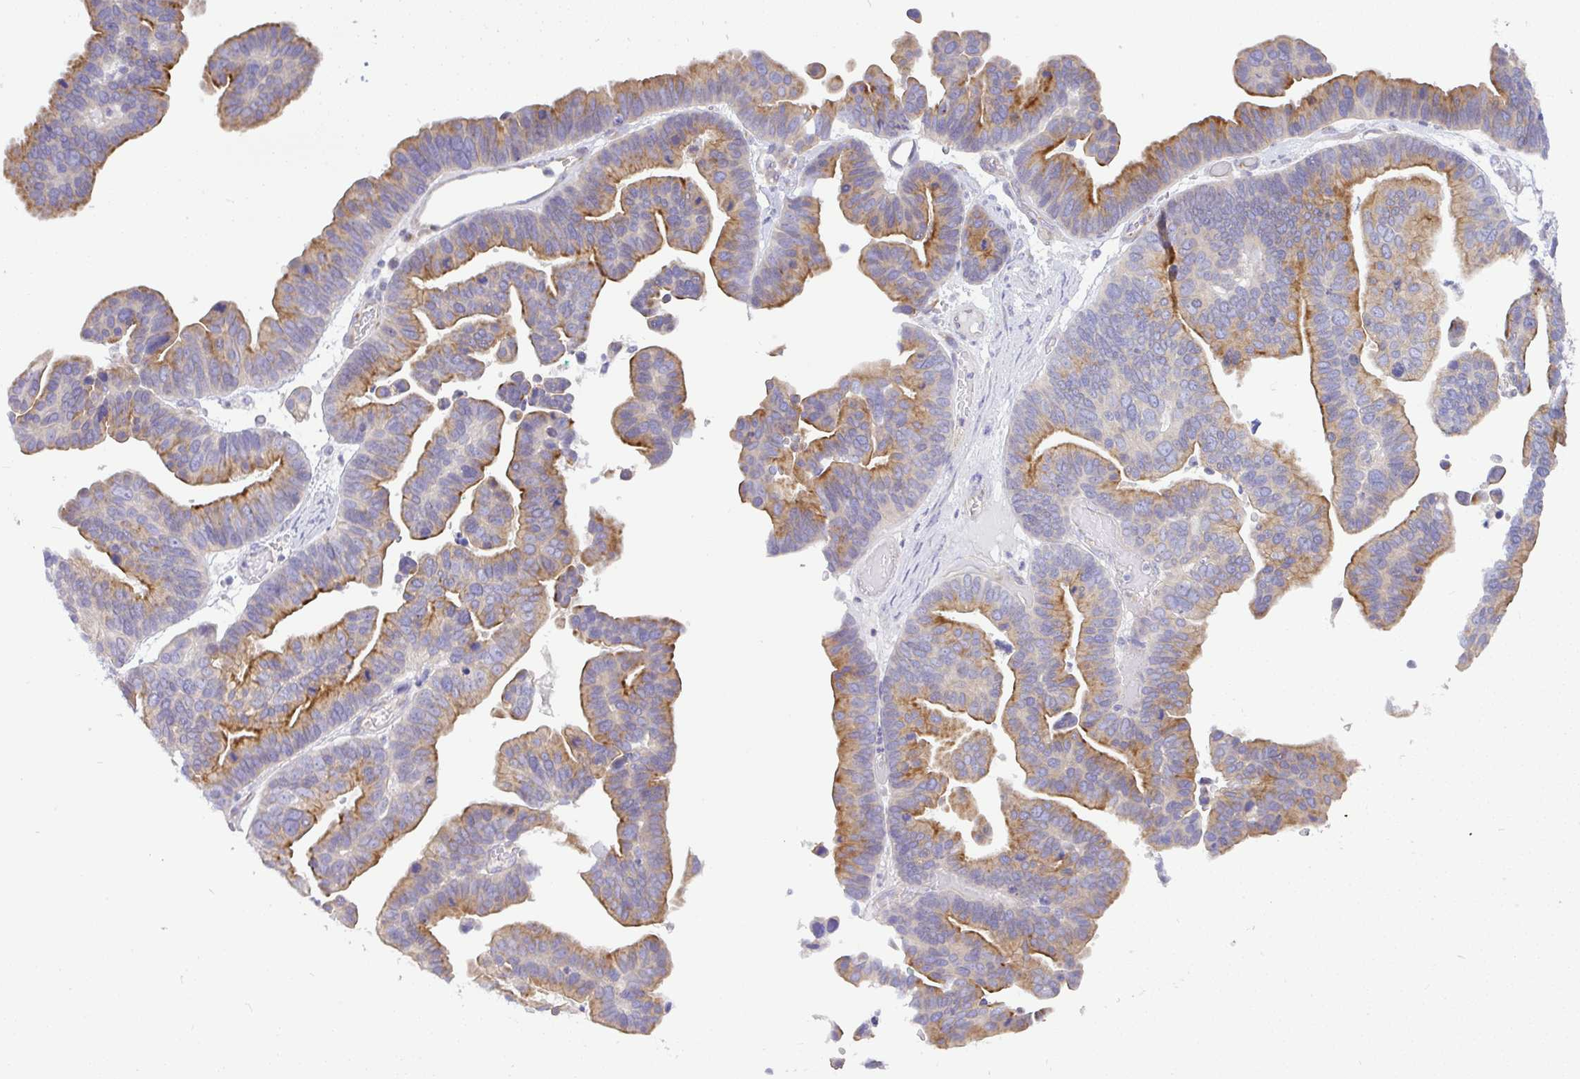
{"staining": {"intensity": "moderate", "quantity": "25%-75%", "location": "cytoplasmic/membranous"}, "tissue": "ovarian cancer", "cell_type": "Tumor cells", "image_type": "cancer", "snomed": [{"axis": "morphology", "description": "Cystadenocarcinoma, serous, NOS"}, {"axis": "topography", "description": "Ovary"}], "caption": "An immunohistochemistry (IHC) histopathology image of neoplastic tissue is shown. Protein staining in brown shows moderate cytoplasmic/membranous positivity in serous cystadenocarcinoma (ovarian) within tumor cells.", "gene": "FAM177A1", "patient": {"sex": "female", "age": 56}}